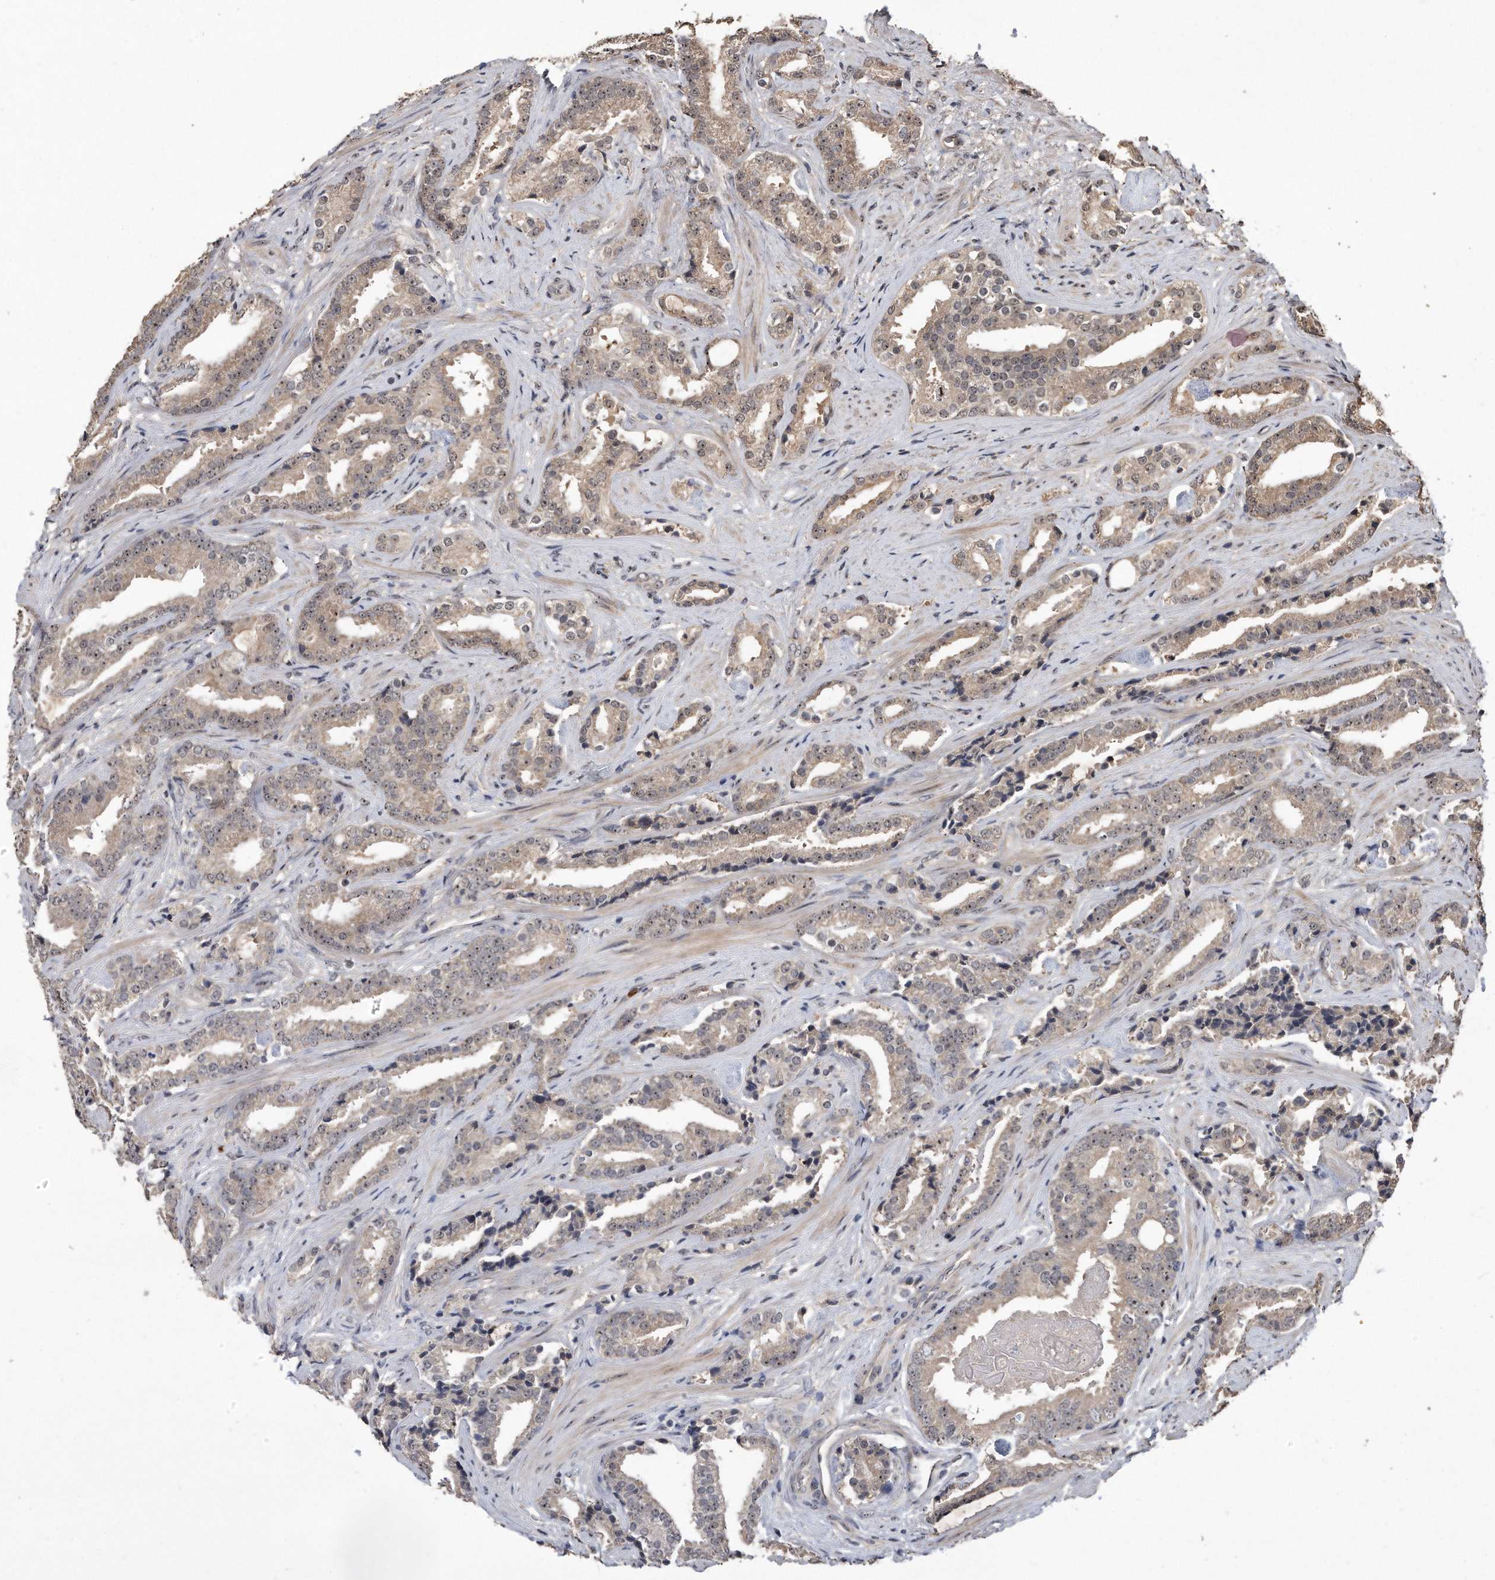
{"staining": {"intensity": "weak", "quantity": ">75%", "location": "cytoplasmic/membranous,nuclear"}, "tissue": "prostate cancer", "cell_type": "Tumor cells", "image_type": "cancer", "snomed": [{"axis": "morphology", "description": "Adenocarcinoma, Low grade"}, {"axis": "topography", "description": "Prostate"}], "caption": "Protein staining by IHC displays weak cytoplasmic/membranous and nuclear expression in approximately >75% of tumor cells in adenocarcinoma (low-grade) (prostate). Nuclei are stained in blue.", "gene": "PELO", "patient": {"sex": "male", "age": 67}}